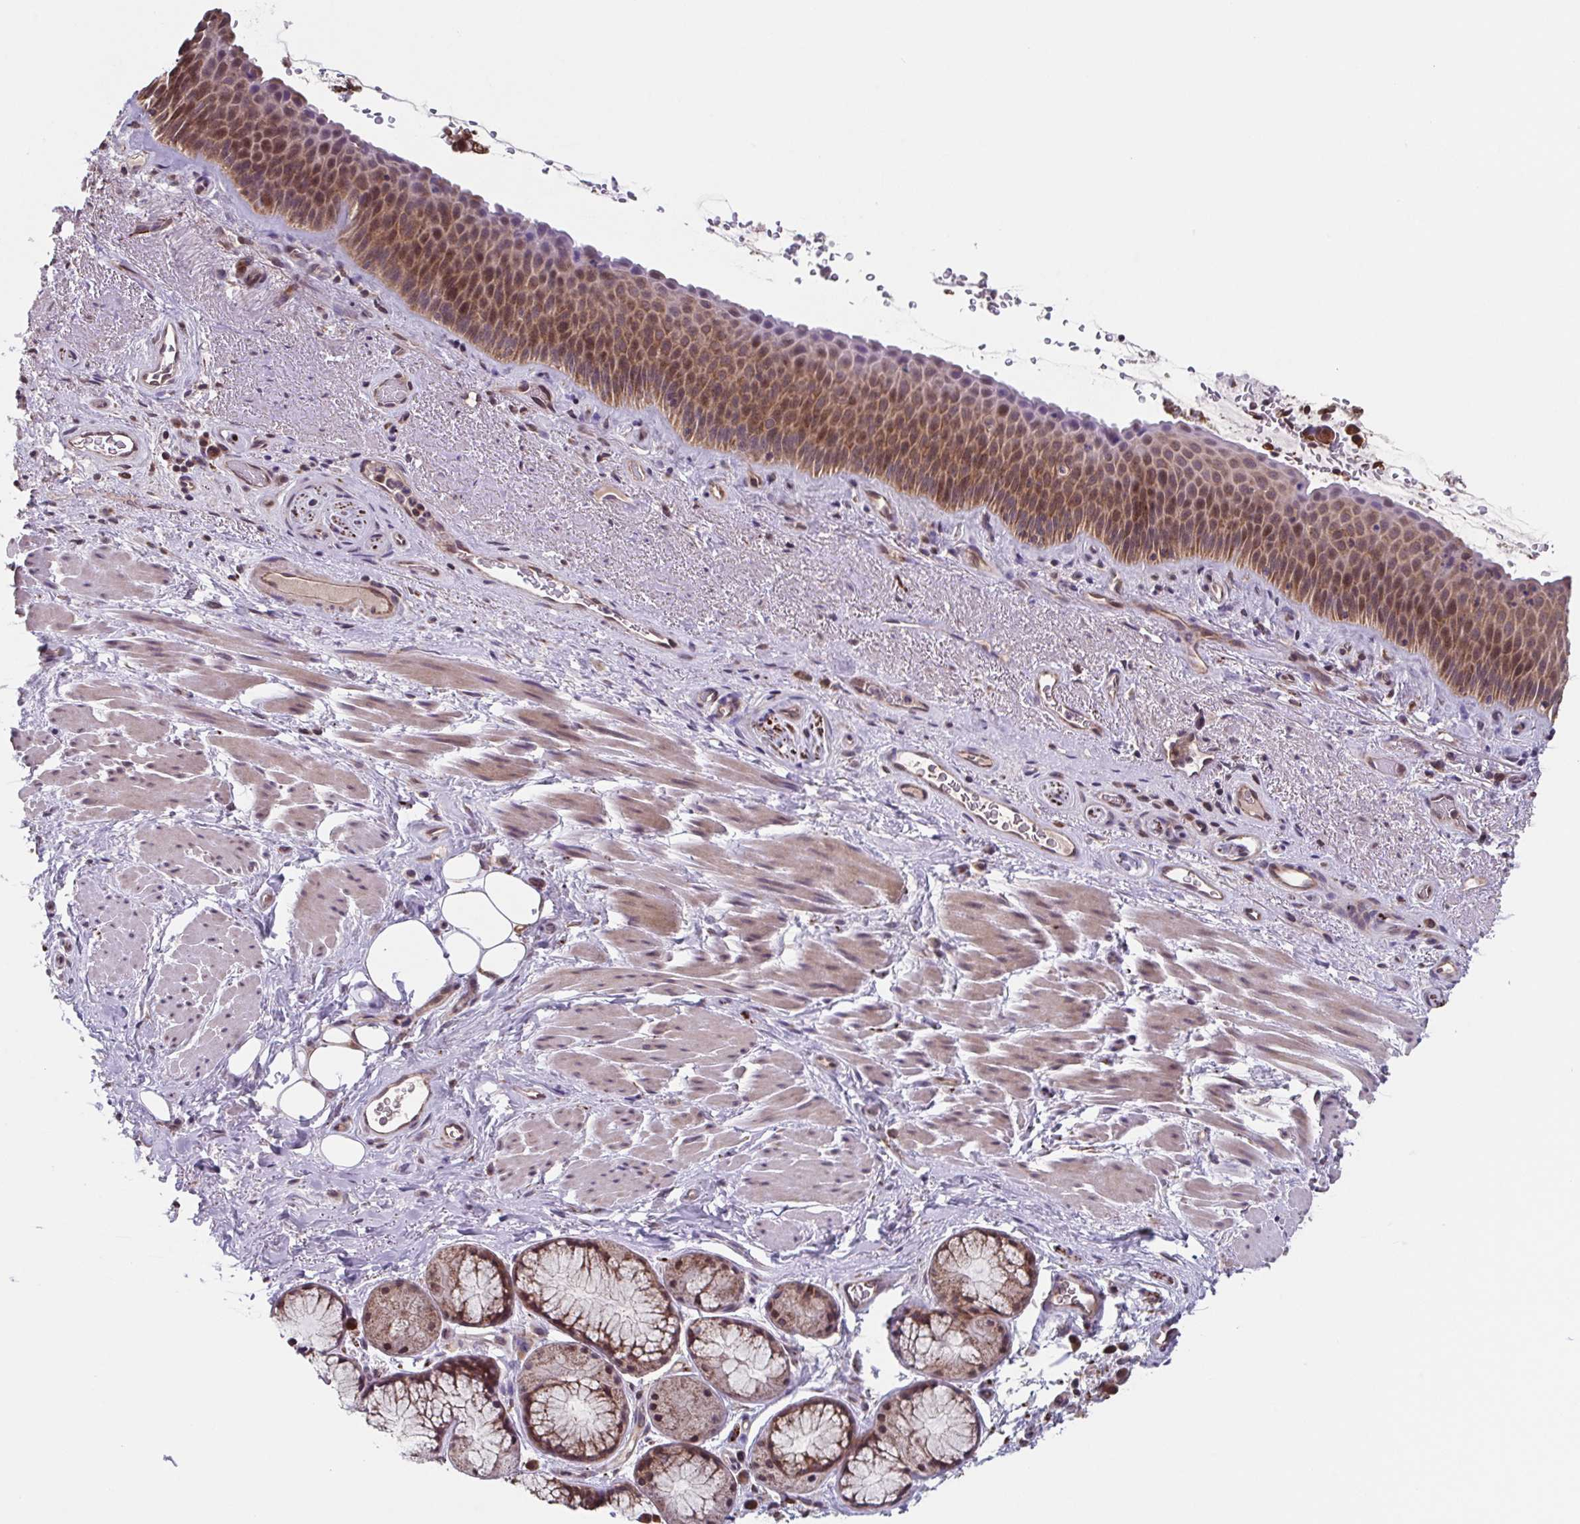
{"staining": {"intensity": "moderate", "quantity": ">75%", "location": "cytoplasmic/membranous"}, "tissue": "bronchus", "cell_type": "Respiratory epithelial cells", "image_type": "normal", "snomed": [{"axis": "morphology", "description": "Normal tissue, NOS"}, {"axis": "topography", "description": "Bronchus"}], "caption": "IHC histopathology image of normal bronchus: bronchus stained using IHC demonstrates medium levels of moderate protein expression localized specifically in the cytoplasmic/membranous of respiratory epithelial cells, appearing as a cytoplasmic/membranous brown color.", "gene": "TTC19", "patient": {"sex": "male", "age": 48}}